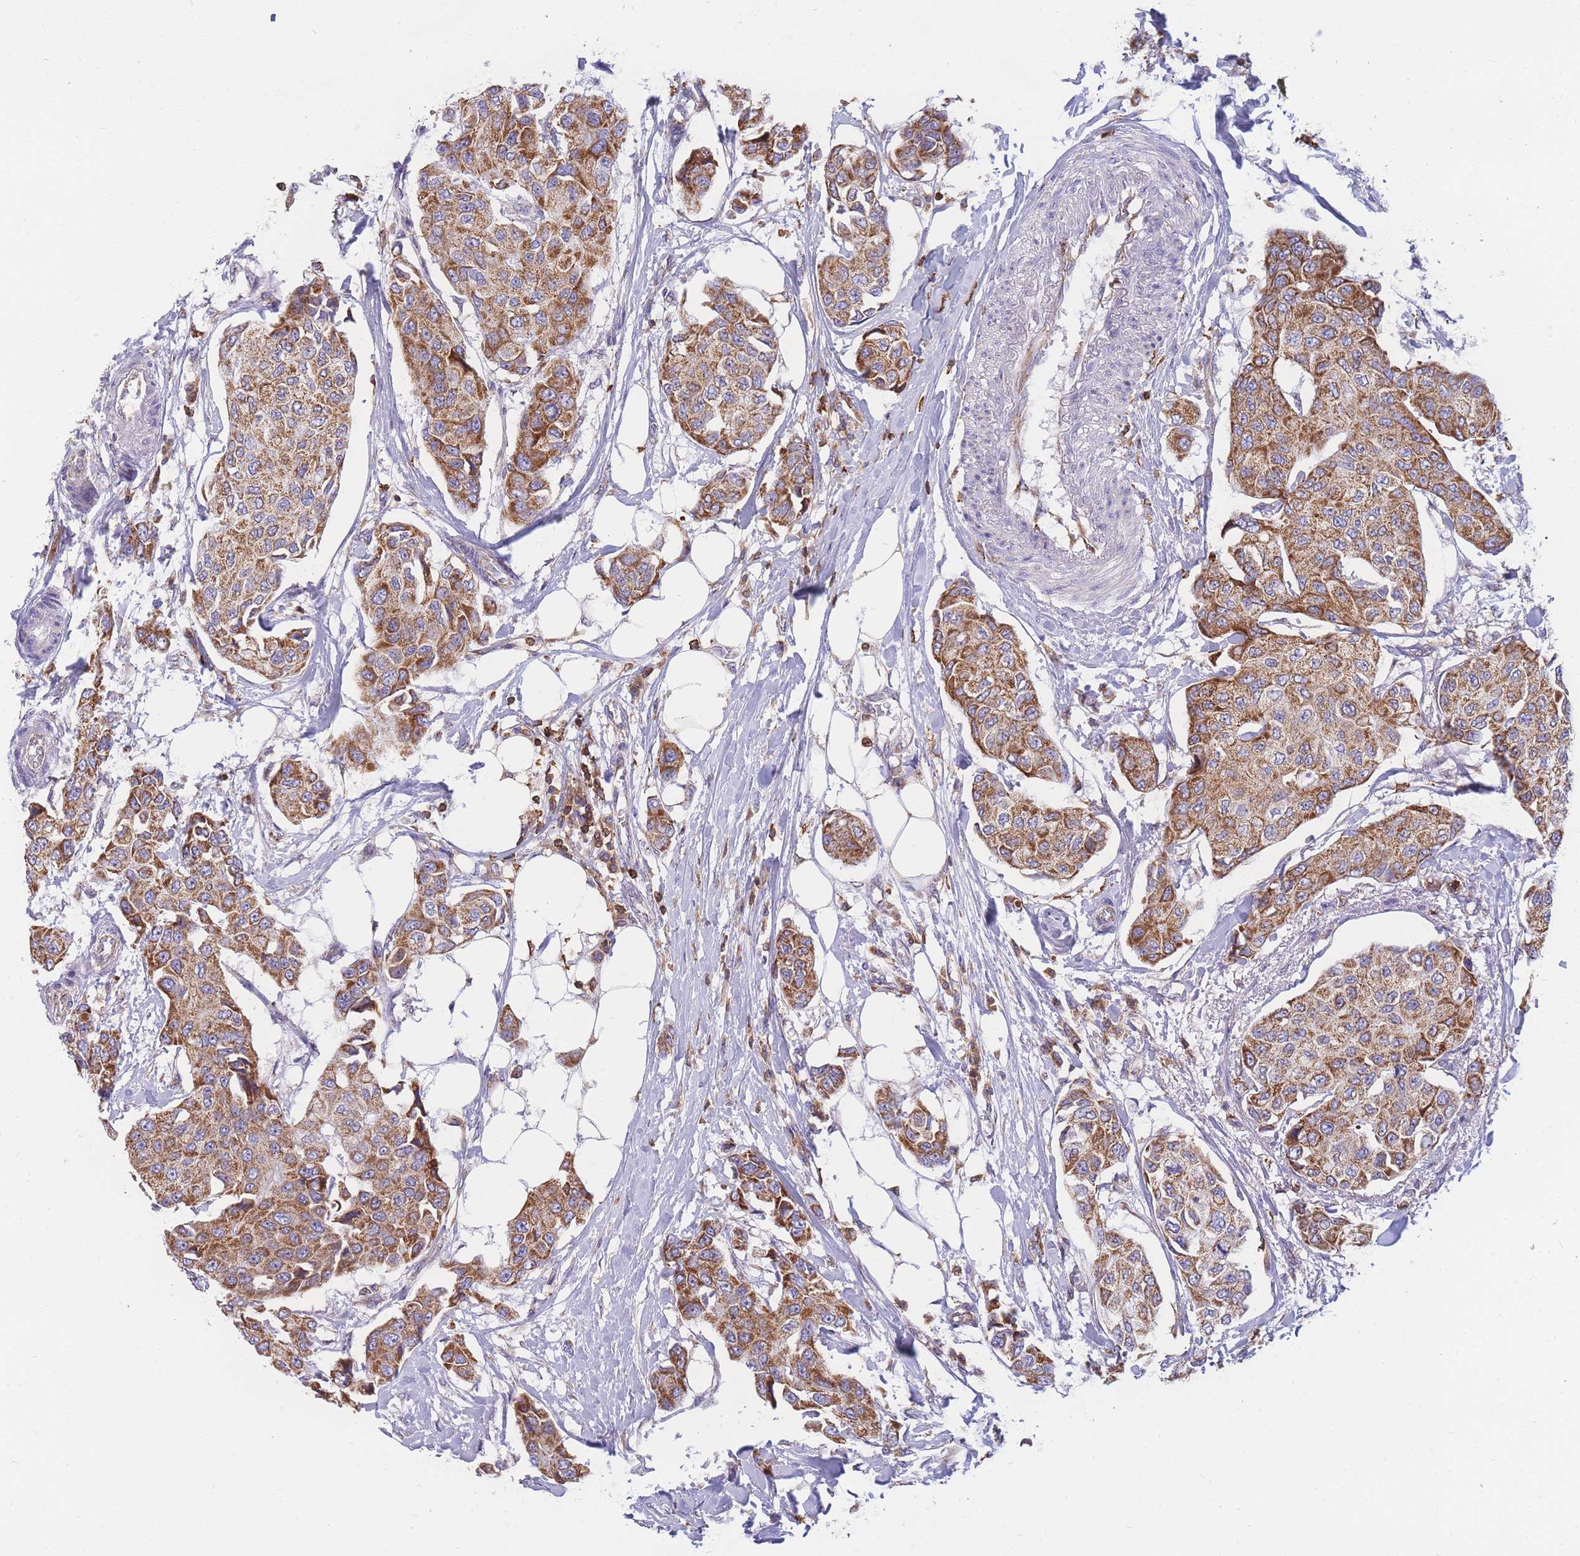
{"staining": {"intensity": "moderate", "quantity": ">75%", "location": "cytoplasmic/membranous"}, "tissue": "breast cancer", "cell_type": "Tumor cells", "image_type": "cancer", "snomed": [{"axis": "morphology", "description": "Duct carcinoma"}, {"axis": "topography", "description": "Breast"}], "caption": "Moderate cytoplasmic/membranous protein staining is identified in about >75% of tumor cells in breast cancer.", "gene": "MRPL54", "patient": {"sex": "female", "age": 80}}